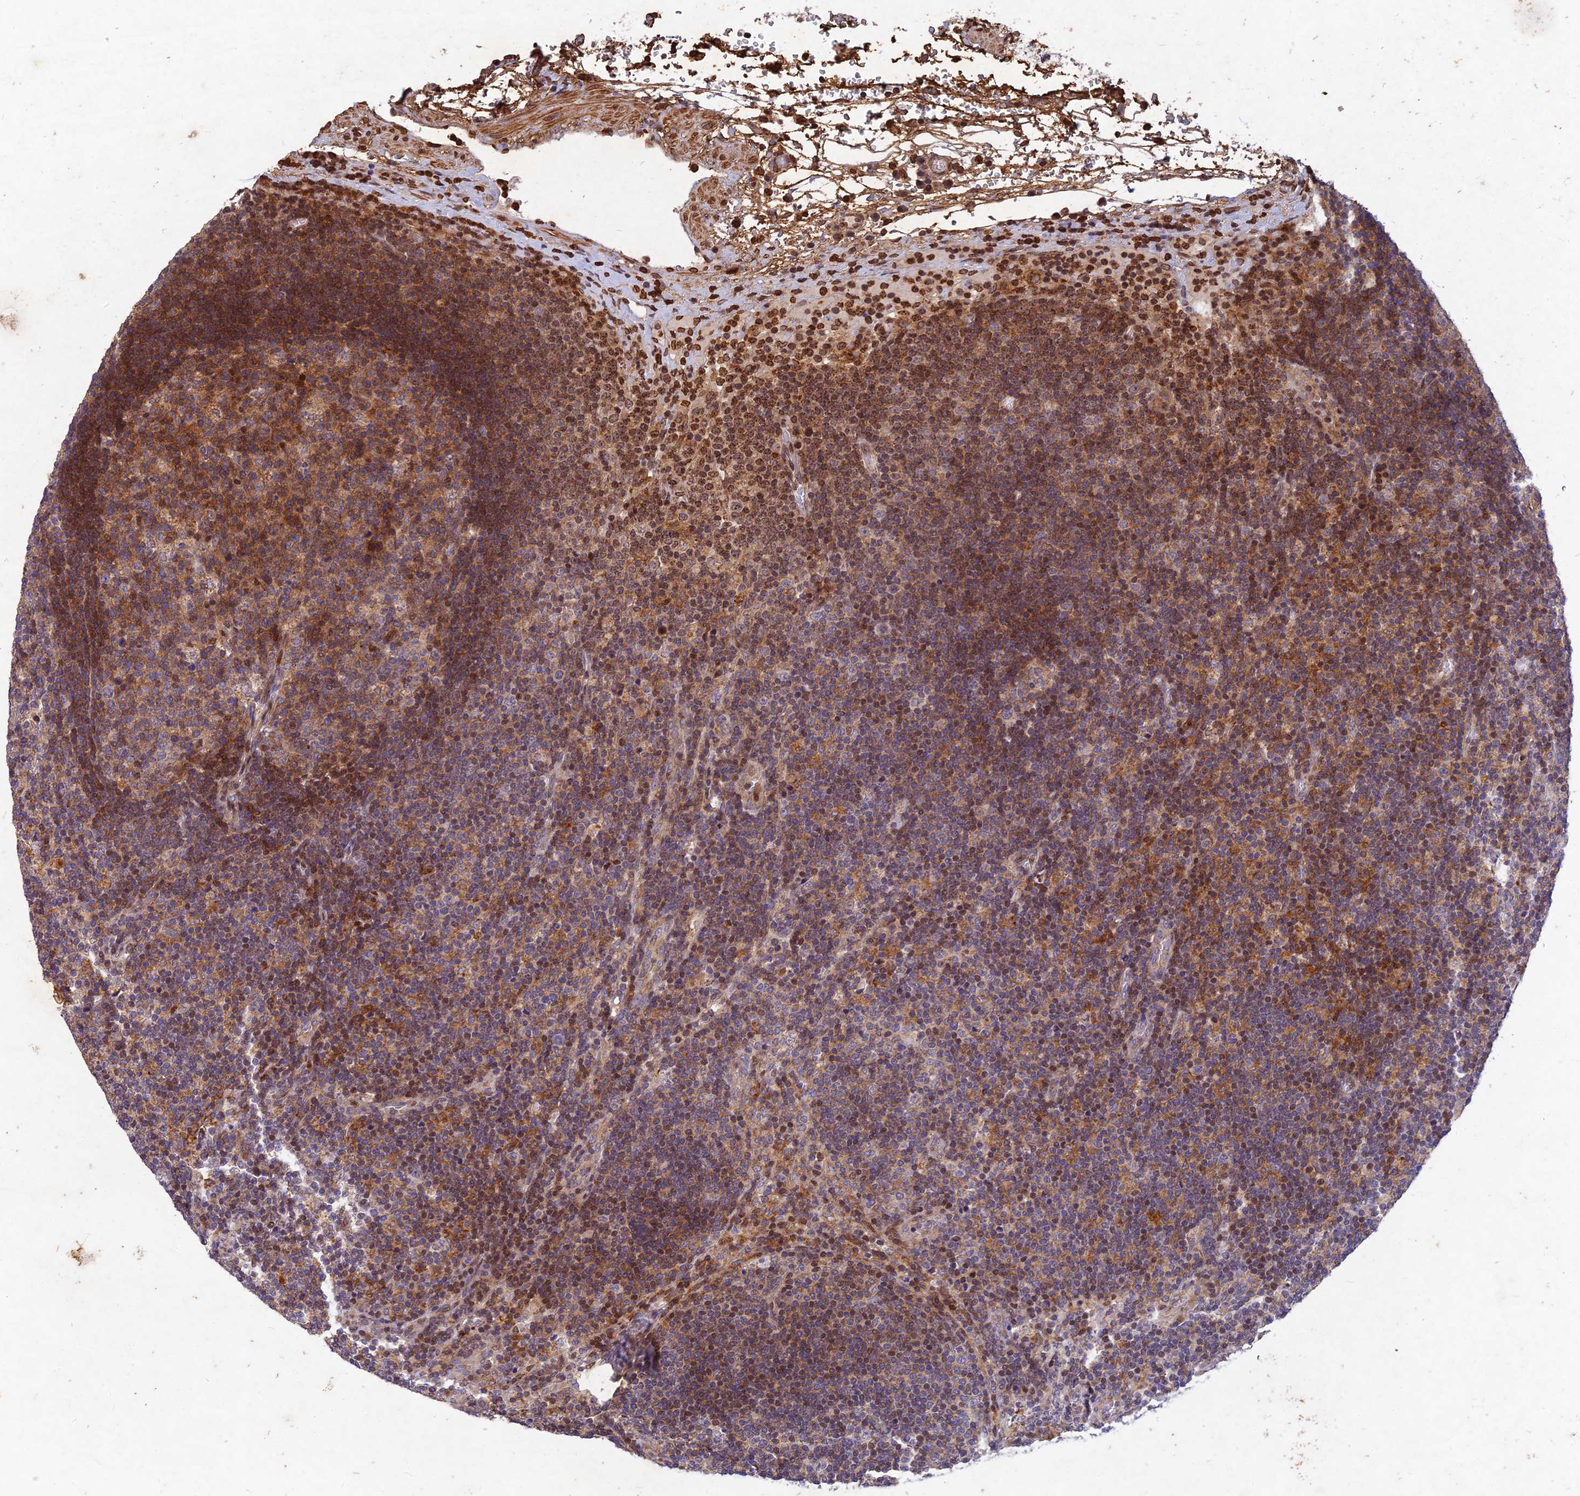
{"staining": {"intensity": "moderate", "quantity": "25%-75%", "location": "cytoplasmic/membranous,nuclear"}, "tissue": "lymph node", "cell_type": "Germinal center cells", "image_type": "normal", "snomed": [{"axis": "morphology", "description": "Normal tissue, NOS"}, {"axis": "topography", "description": "Lymph node"}], "caption": "An immunohistochemistry photomicrograph of normal tissue is shown. Protein staining in brown highlights moderate cytoplasmic/membranous,nuclear positivity in lymph node within germinal center cells.", "gene": "RELCH", "patient": {"sex": "male", "age": 58}}